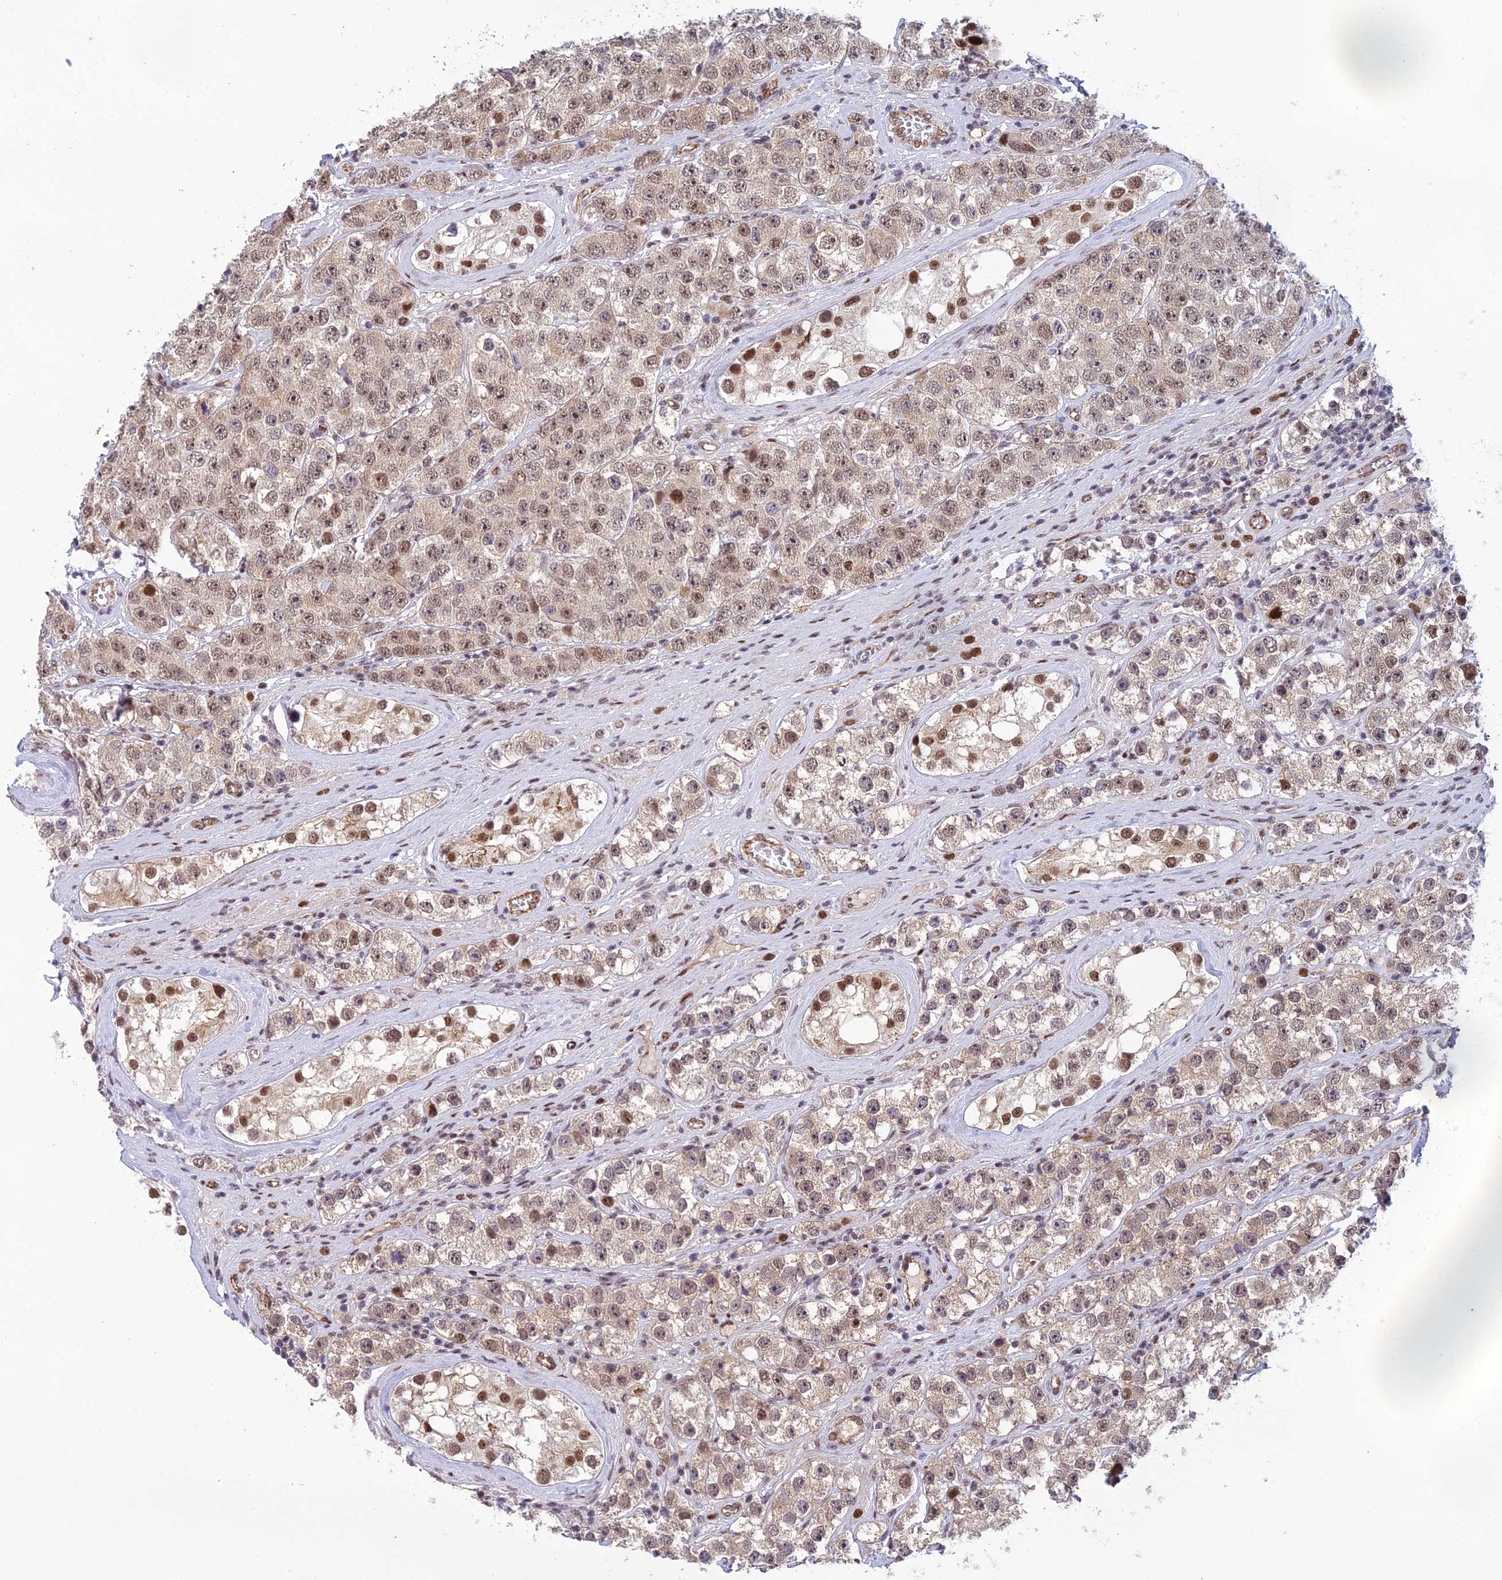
{"staining": {"intensity": "weak", "quantity": ">75%", "location": "cytoplasmic/membranous,nuclear"}, "tissue": "testis cancer", "cell_type": "Tumor cells", "image_type": "cancer", "snomed": [{"axis": "morphology", "description": "Seminoma, NOS"}, {"axis": "topography", "description": "Testis"}], "caption": "Human testis seminoma stained for a protein (brown) displays weak cytoplasmic/membranous and nuclear positive positivity in approximately >75% of tumor cells.", "gene": "RANBP3", "patient": {"sex": "male", "age": 28}}